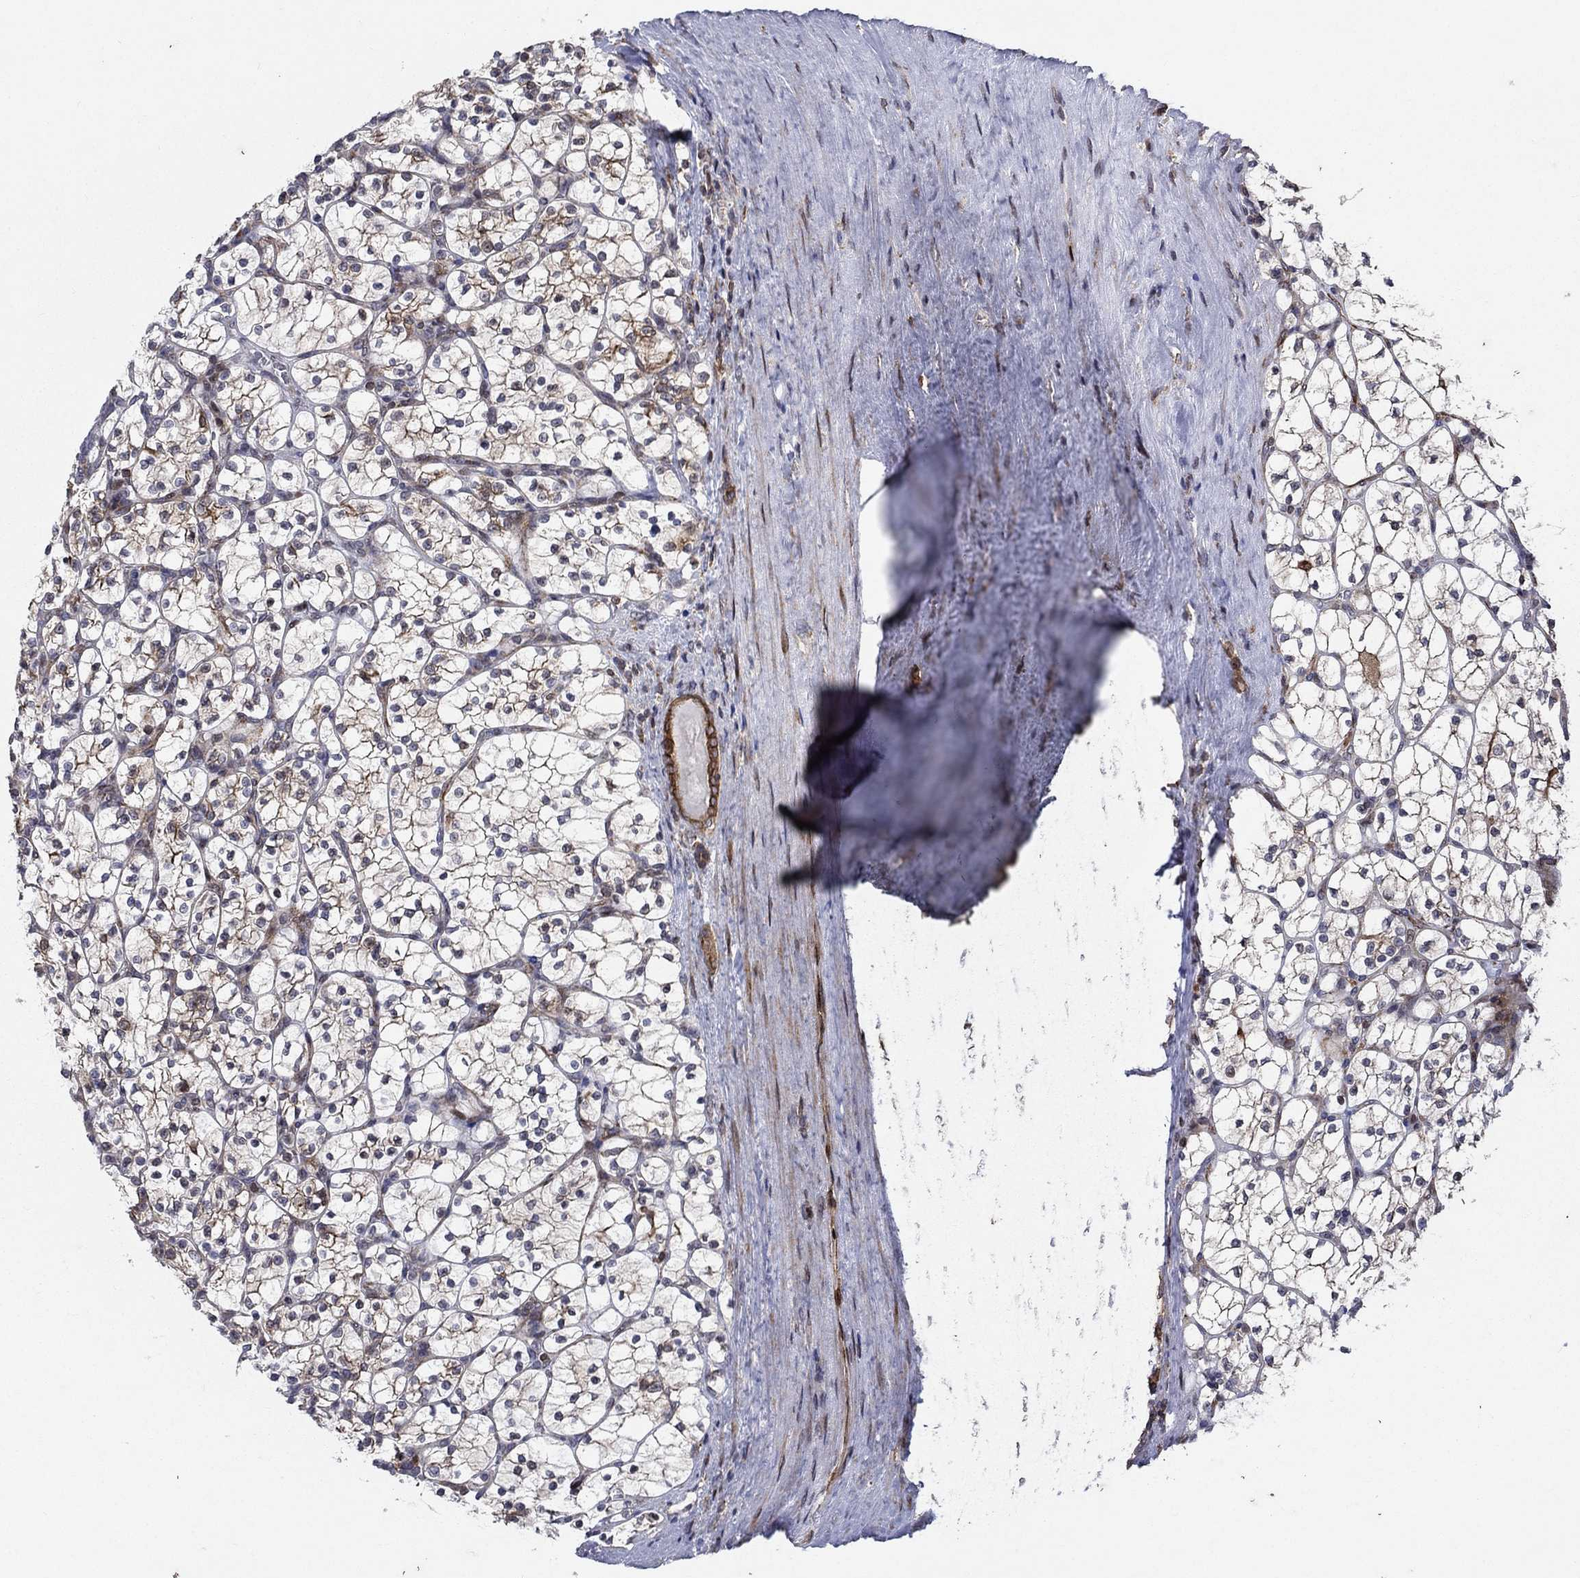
{"staining": {"intensity": "moderate", "quantity": "25%-75%", "location": "cytoplasmic/membranous"}, "tissue": "renal cancer", "cell_type": "Tumor cells", "image_type": "cancer", "snomed": [{"axis": "morphology", "description": "Adenocarcinoma, NOS"}, {"axis": "topography", "description": "Kidney"}], "caption": "IHC histopathology image of neoplastic tissue: renal cancer (adenocarcinoma) stained using IHC shows medium levels of moderate protein expression localized specifically in the cytoplasmic/membranous of tumor cells, appearing as a cytoplasmic/membranous brown color.", "gene": "DHRS7", "patient": {"sex": "female", "age": 89}}